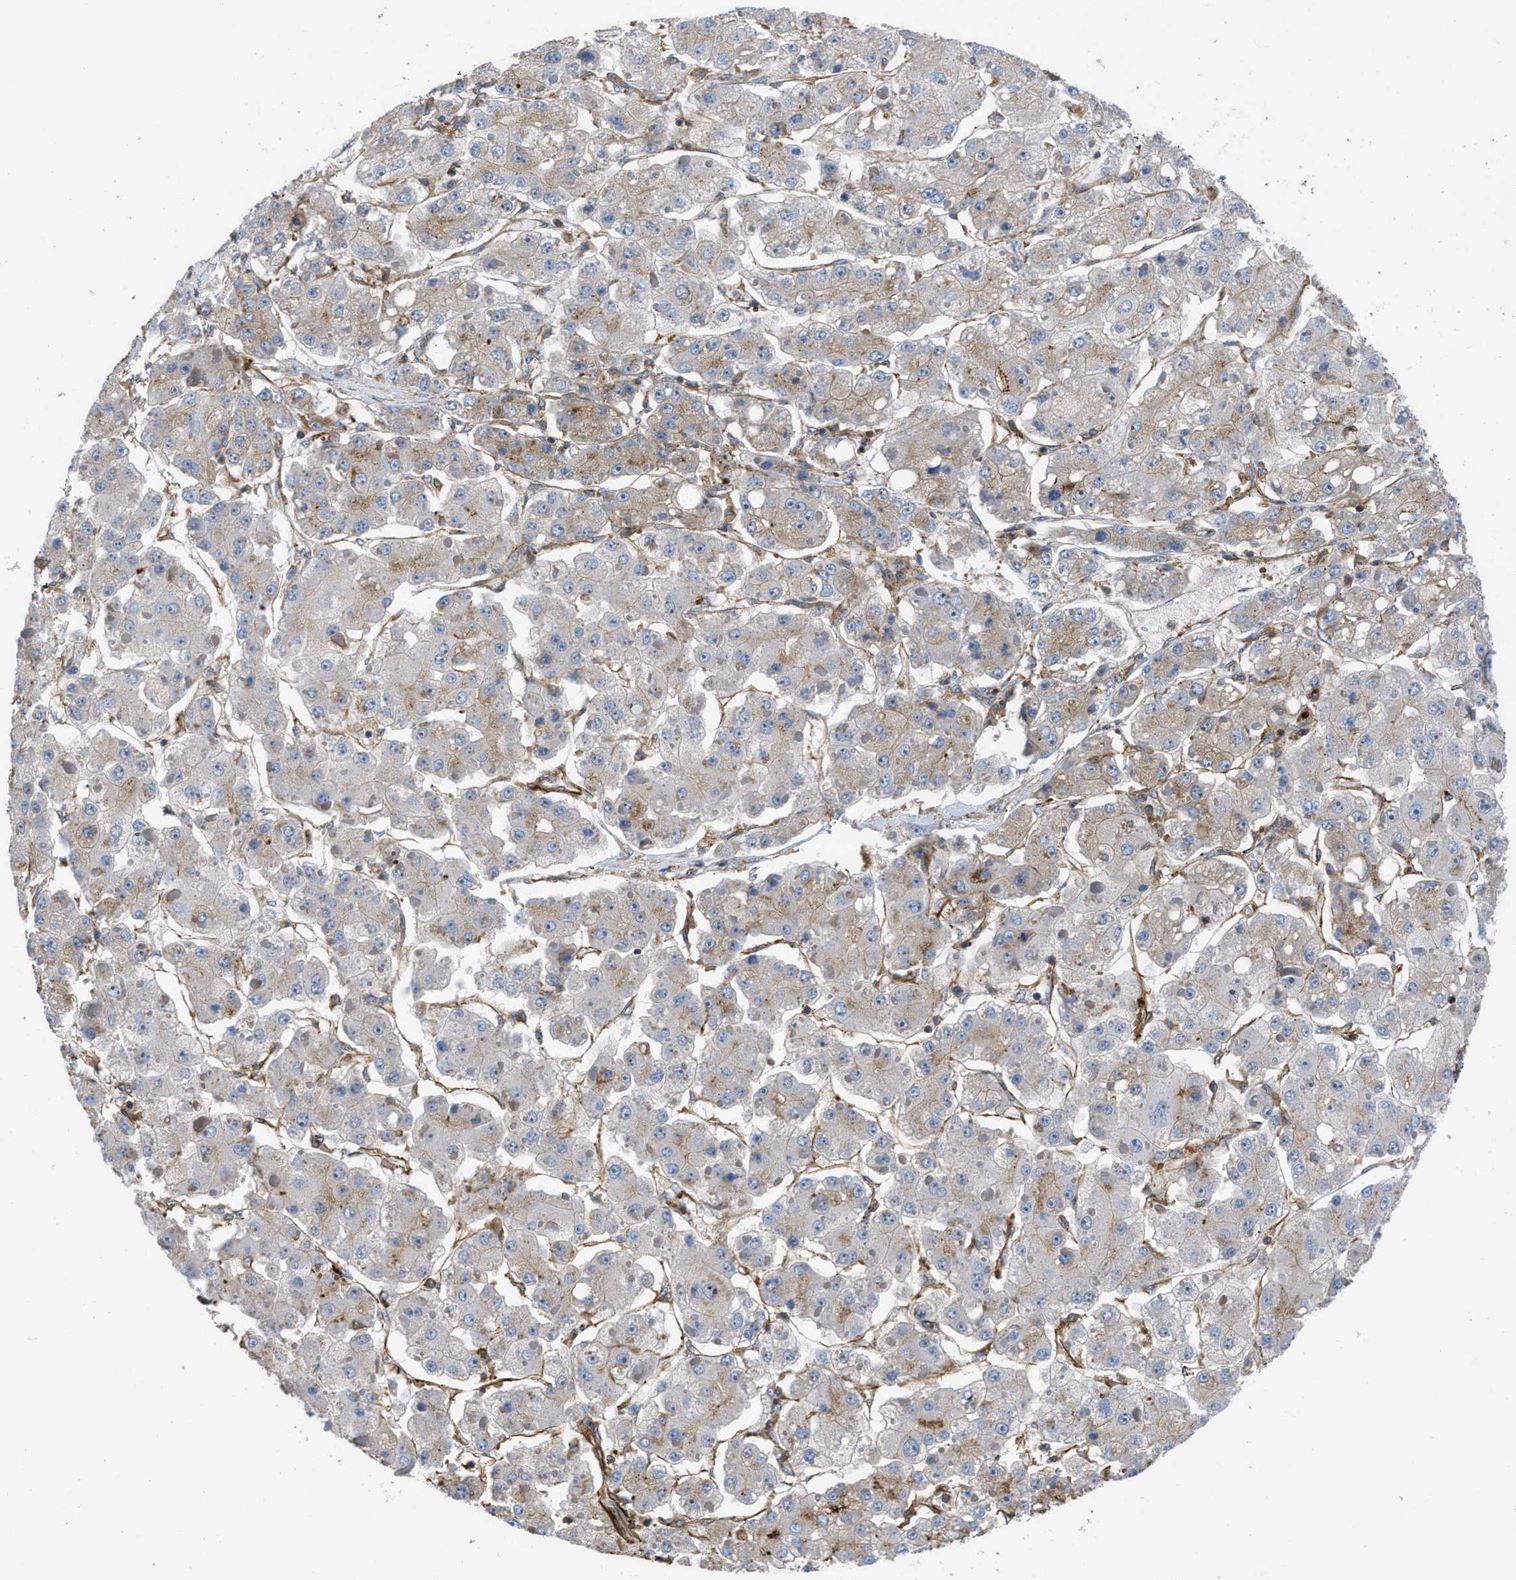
{"staining": {"intensity": "weak", "quantity": "25%-75%", "location": "cytoplasmic/membranous"}, "tissue": "liver cancer", "cell_type": "Tumor cells", "image_type": "cancer", "snomed": [{"axis": "morphology", "description": "Carcinoma, Hepatocellular, NOS"}, {"axis": "topography", "description": "Liver"}], "caption": "Immunohistochemistry micrograph of neoplastic tissue: liver cancer stained using IHC shows low levels of weak protein expression localized specifically in the cytoplasmic/membranous of tumor cells, appearing as a cytoplasmic/membranous brown color.", "gene": "PTPRE", "patient": {"sex": "female", "age": 73}}